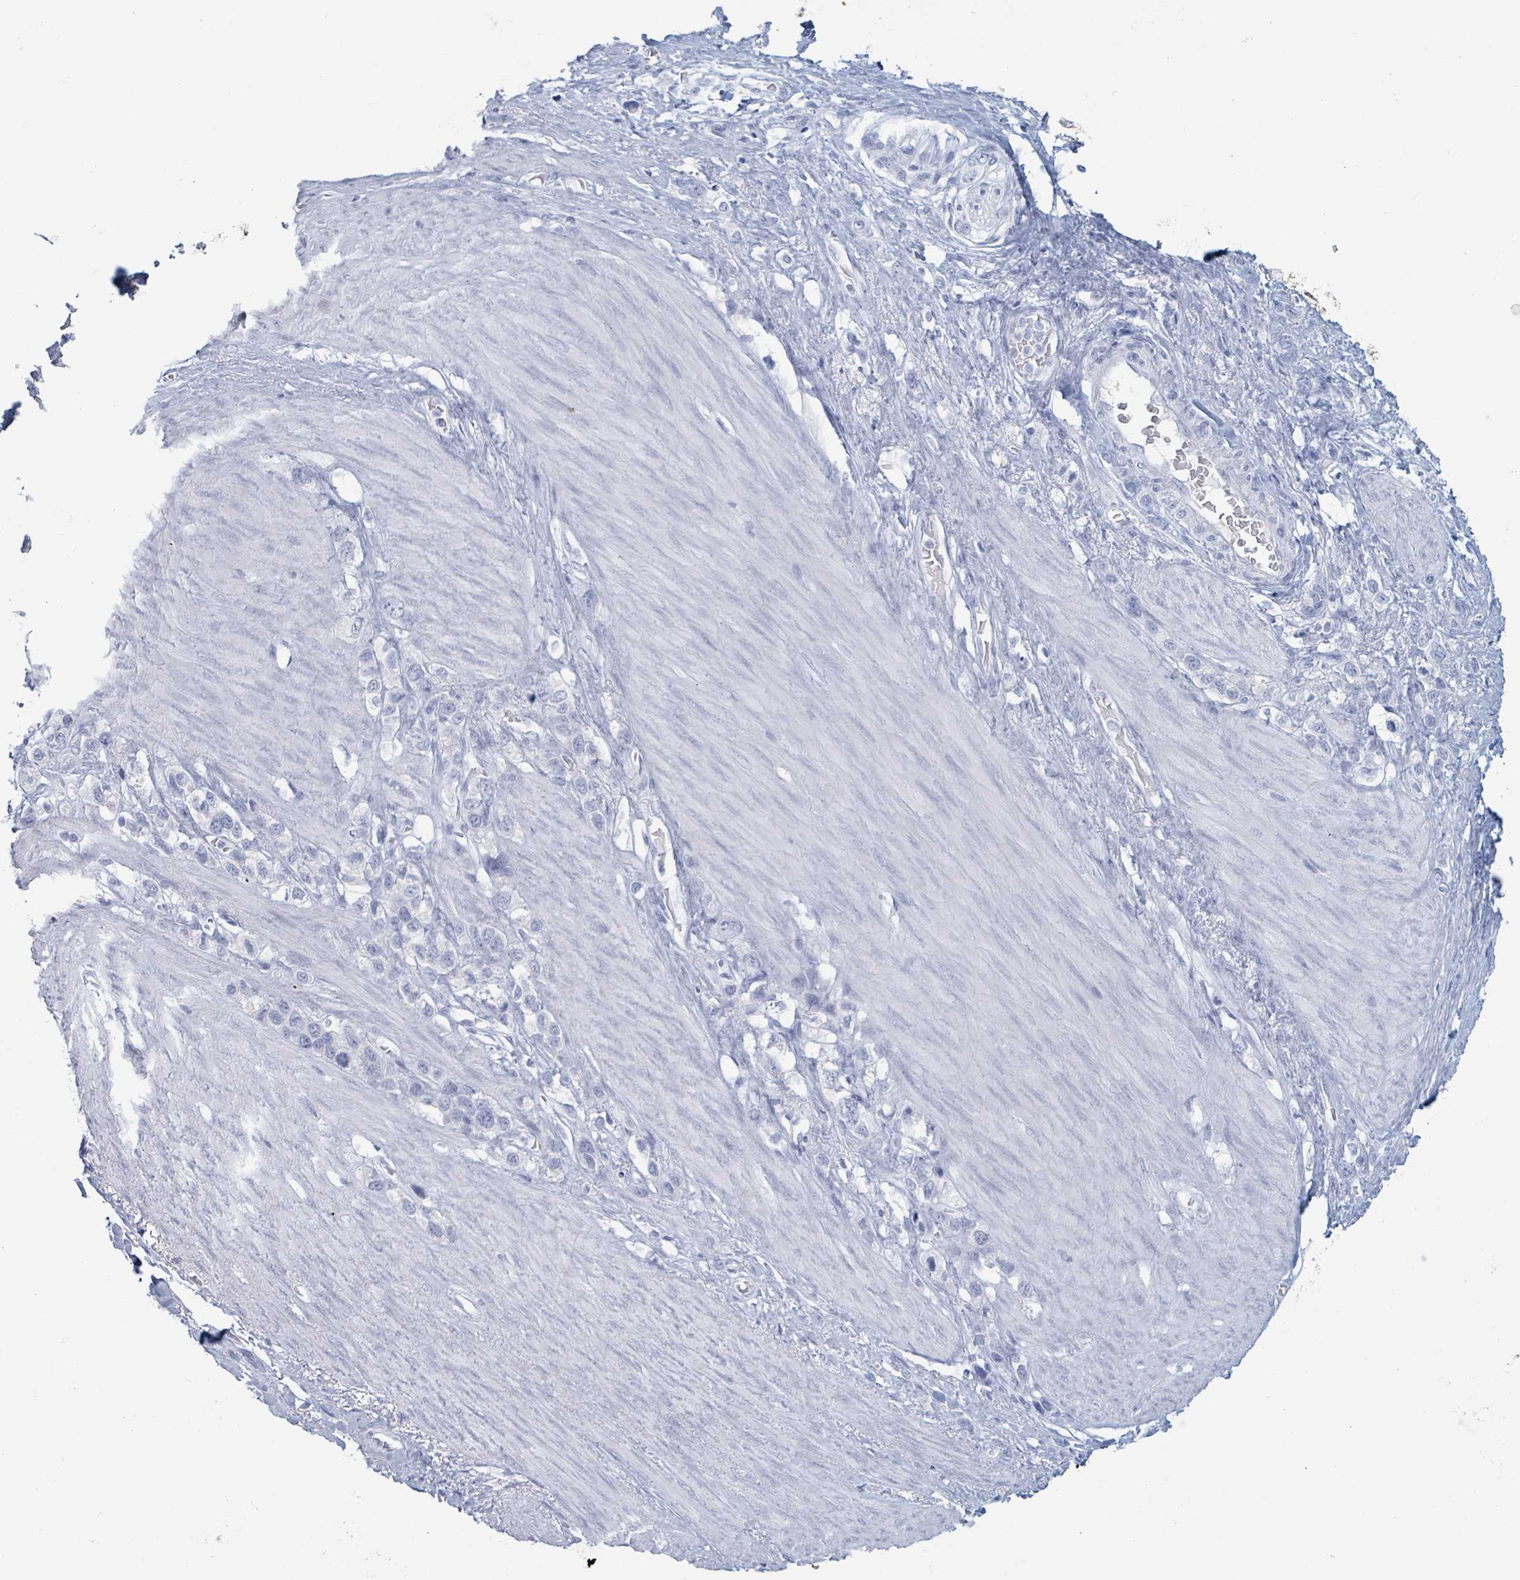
{"staining": {"intensity": "negative", "quantity": "none", "location": "none"}, "tissue": "stomach cancer", "cell_type": "Tumor cells", "image_type": "cancer", "snomed": [{"axis": "morphology", "description": "Adenocarcinoma, NOS"}, {"axis": "topography", "description": "Stomach"}], "caption": "This is an immunohistochemistry histopathology image of human stomach cancer. There is no expression in tumor cells.", "gene": "KLK4", "patient": {"sex": "female", "age": 65}}